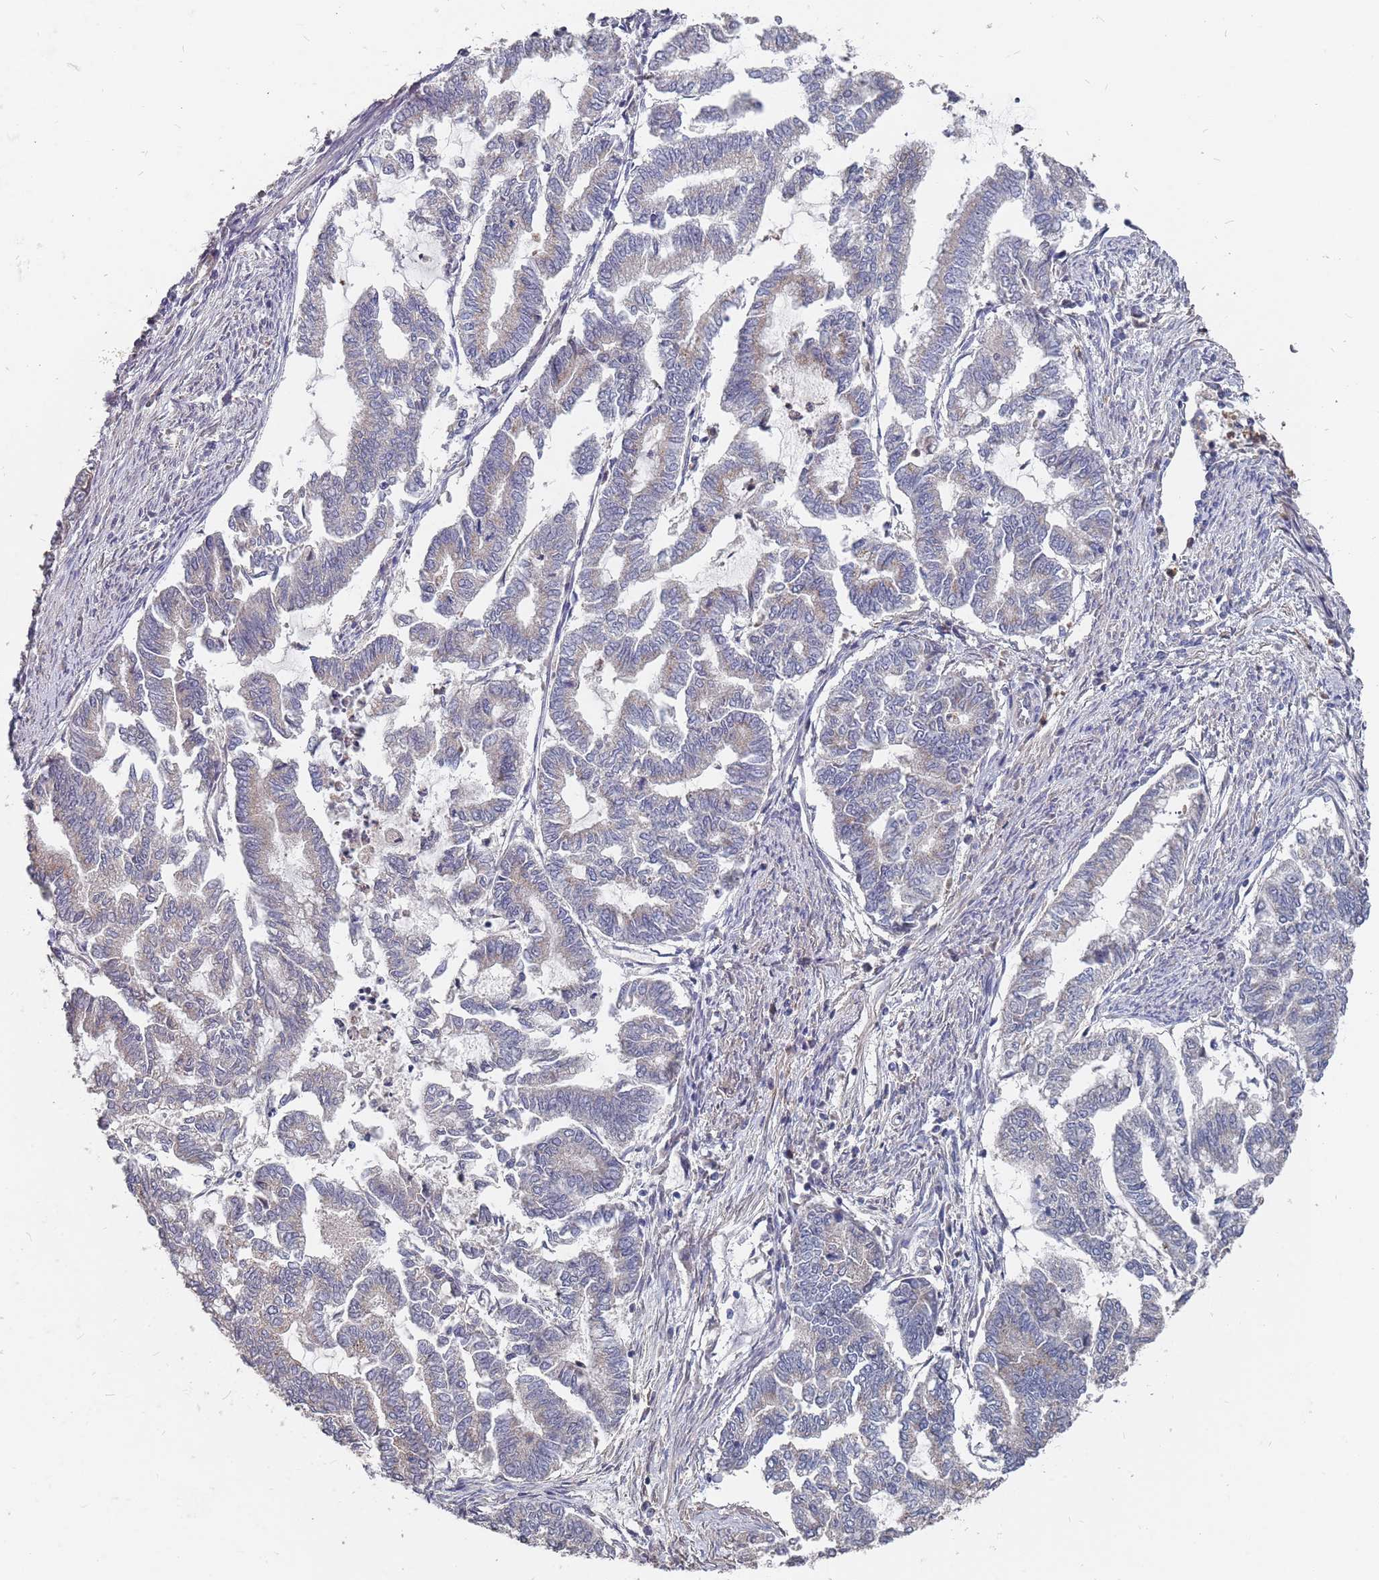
{"staining": {"intensity": "negative", "quantity": "none", "location": "none"}, "tissue": "endometrial cancer", "cell_type": "Tumor cells", "image_type": "cancer", "snomed": [{"axis": "morphology", "description": "Adenocarcinoma, NOS"}, {"axis": "topography", "description": "Endometrium"}], "caption": "This is a histopathology image of immunohistochemistry (IHC) staining of endometrial cancer, which shows no positivity in tumor cells.", "gene": "TCEANC2", "patient": {"sex": "female", "age": 79}}